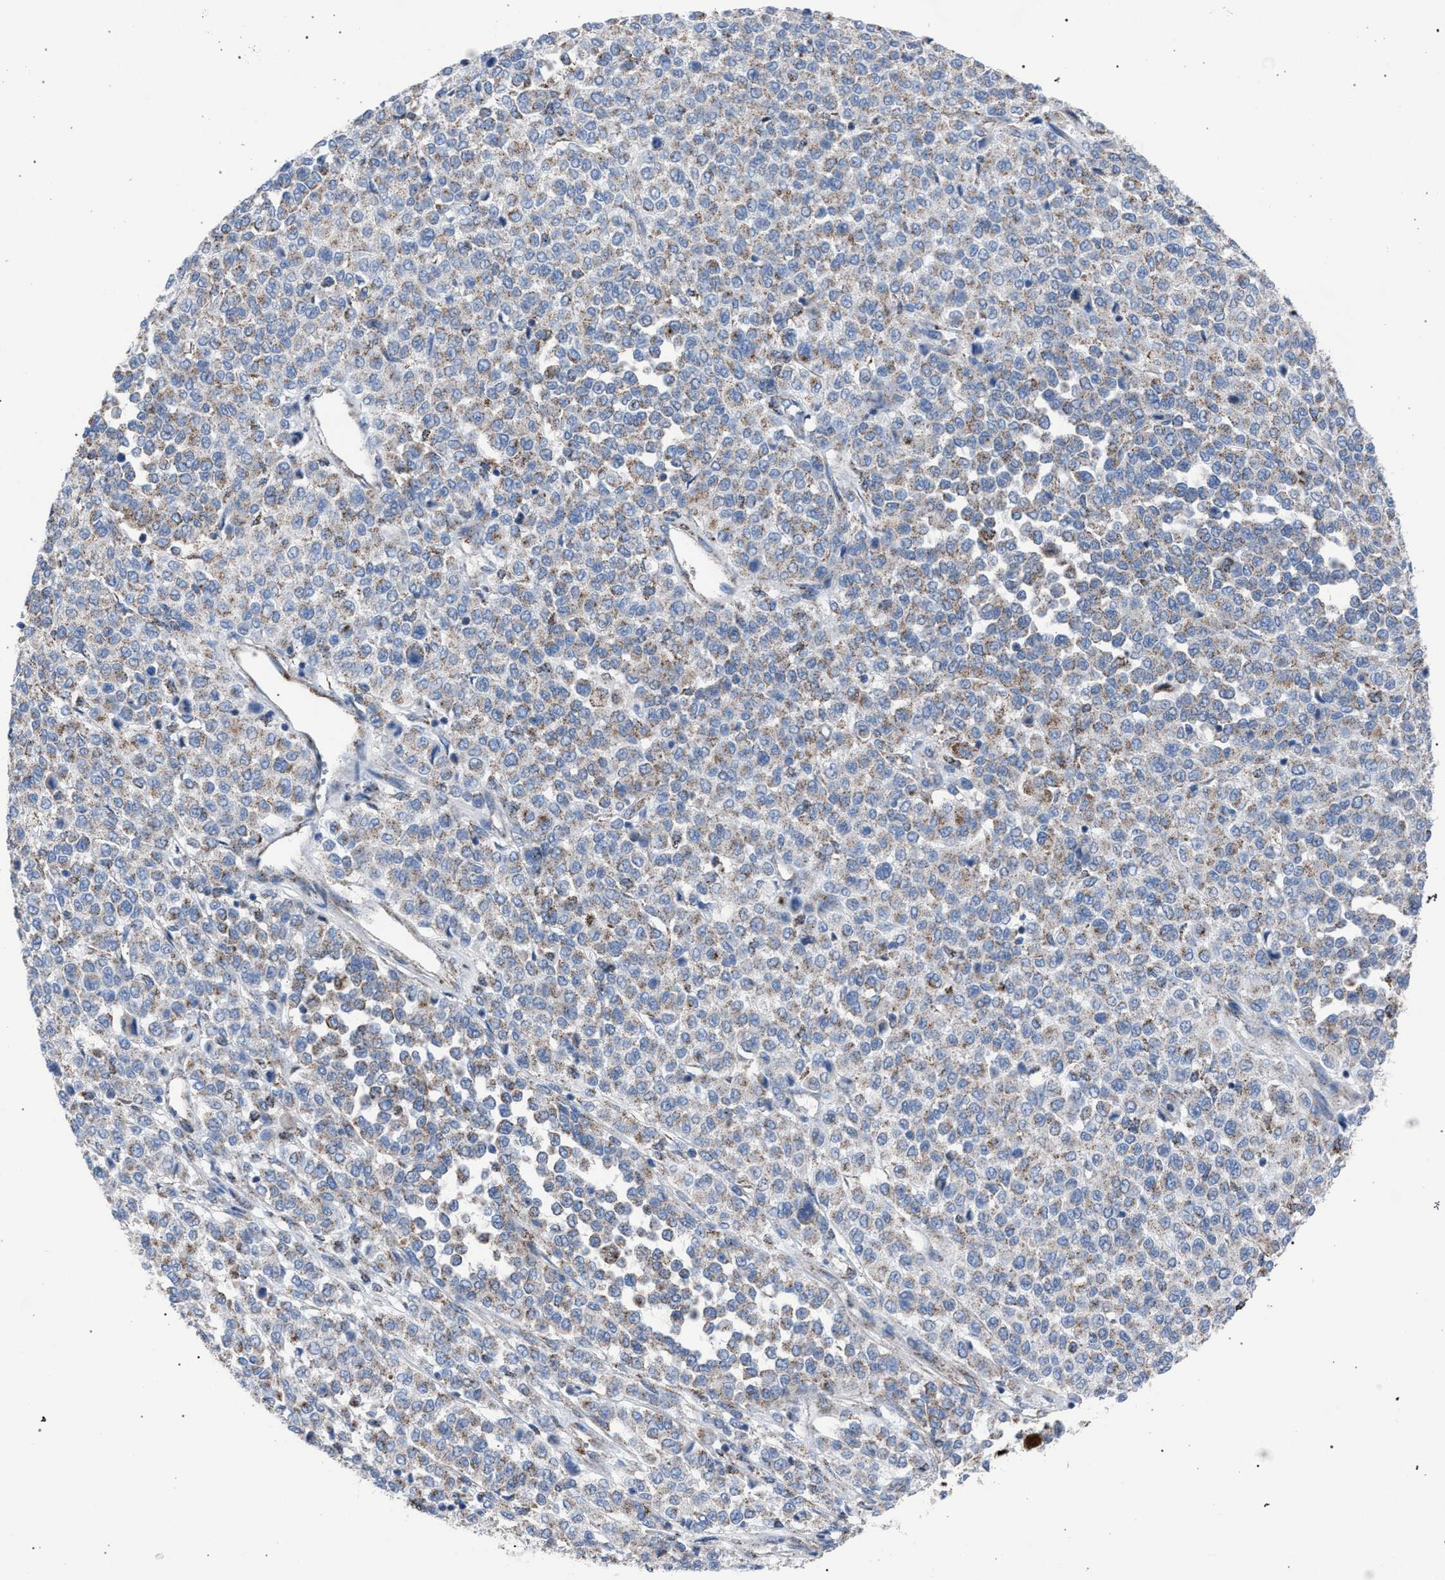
{"staining": {"intensity": "weak", "quantity": "<25%", "location": "cytoplasmic/membranous"}, "tissue": "melanoma", "cell_type": "Tumor cells", "image_type": "cancer", "snomed": [{"axis": "morphology", "description": "Malignant melanoma, Metastatic site"}, {"axis": "topography", "description": "Pancreas"}], "caption": "Tumor cells show no significant protein staining in malignant melanoma (metastatic site).", "gene": "HSD17B4", "patient": {"sex": "female", "age": 30}}